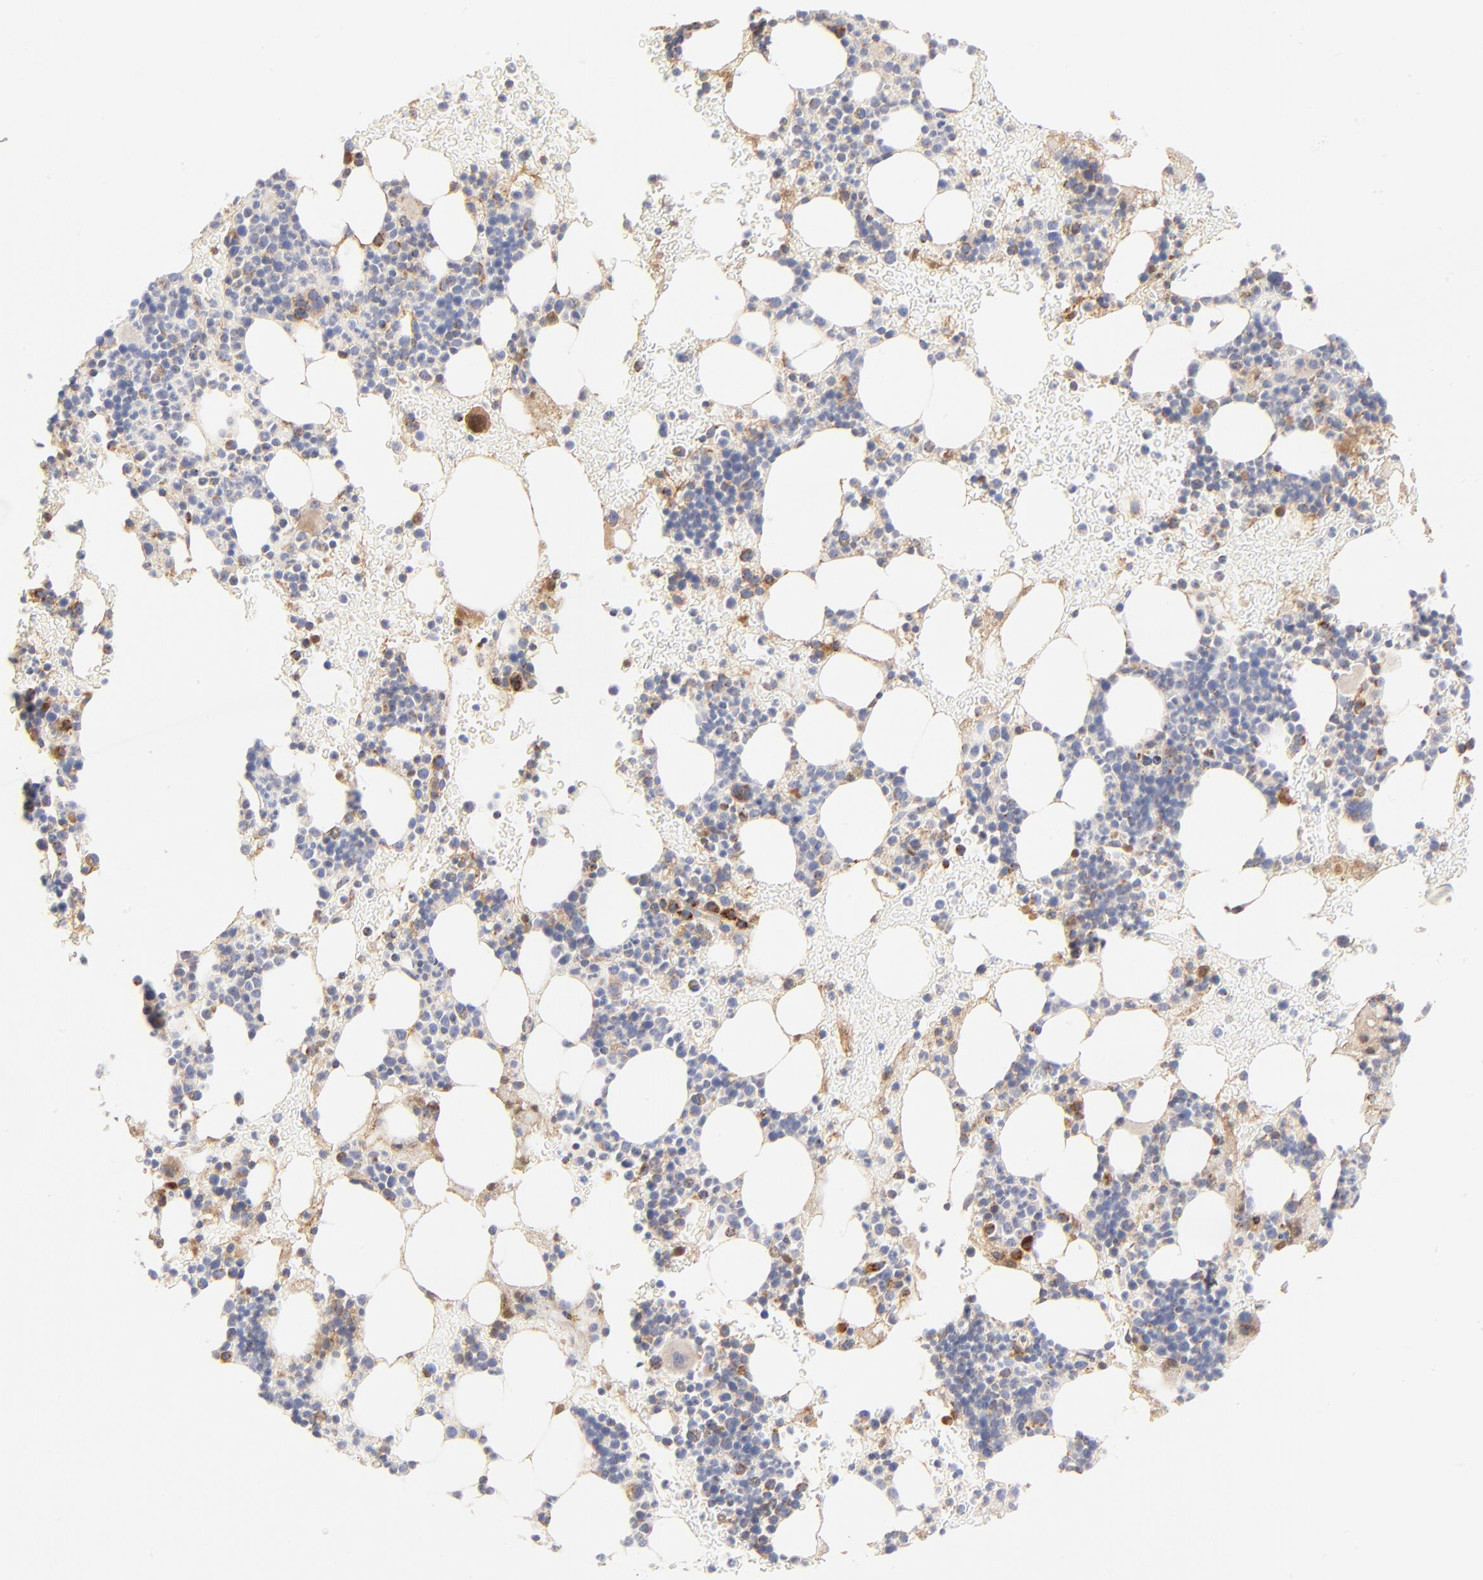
{"staining": {"intensity": "moderate", "quantity": "<25%", "location": "cytoplasmic/membranous"}, "tissue": "bone marrow", "cell_type": "Hematopoietic cells", "image_type": "normal", "snomed": [{"axis": "morphology", "description": "Normal tissue, NOS"}, {"axis": "topography", "description": "Bone marrow"}], "caption": "Bone marrow stained for a protein (brown) demonstrates moderate cytoplasmic/membranous positive expression in about <25% of hematopoietic cells.", "gene": "DLAT", "patient": {"sex": "male", "age": 17}}